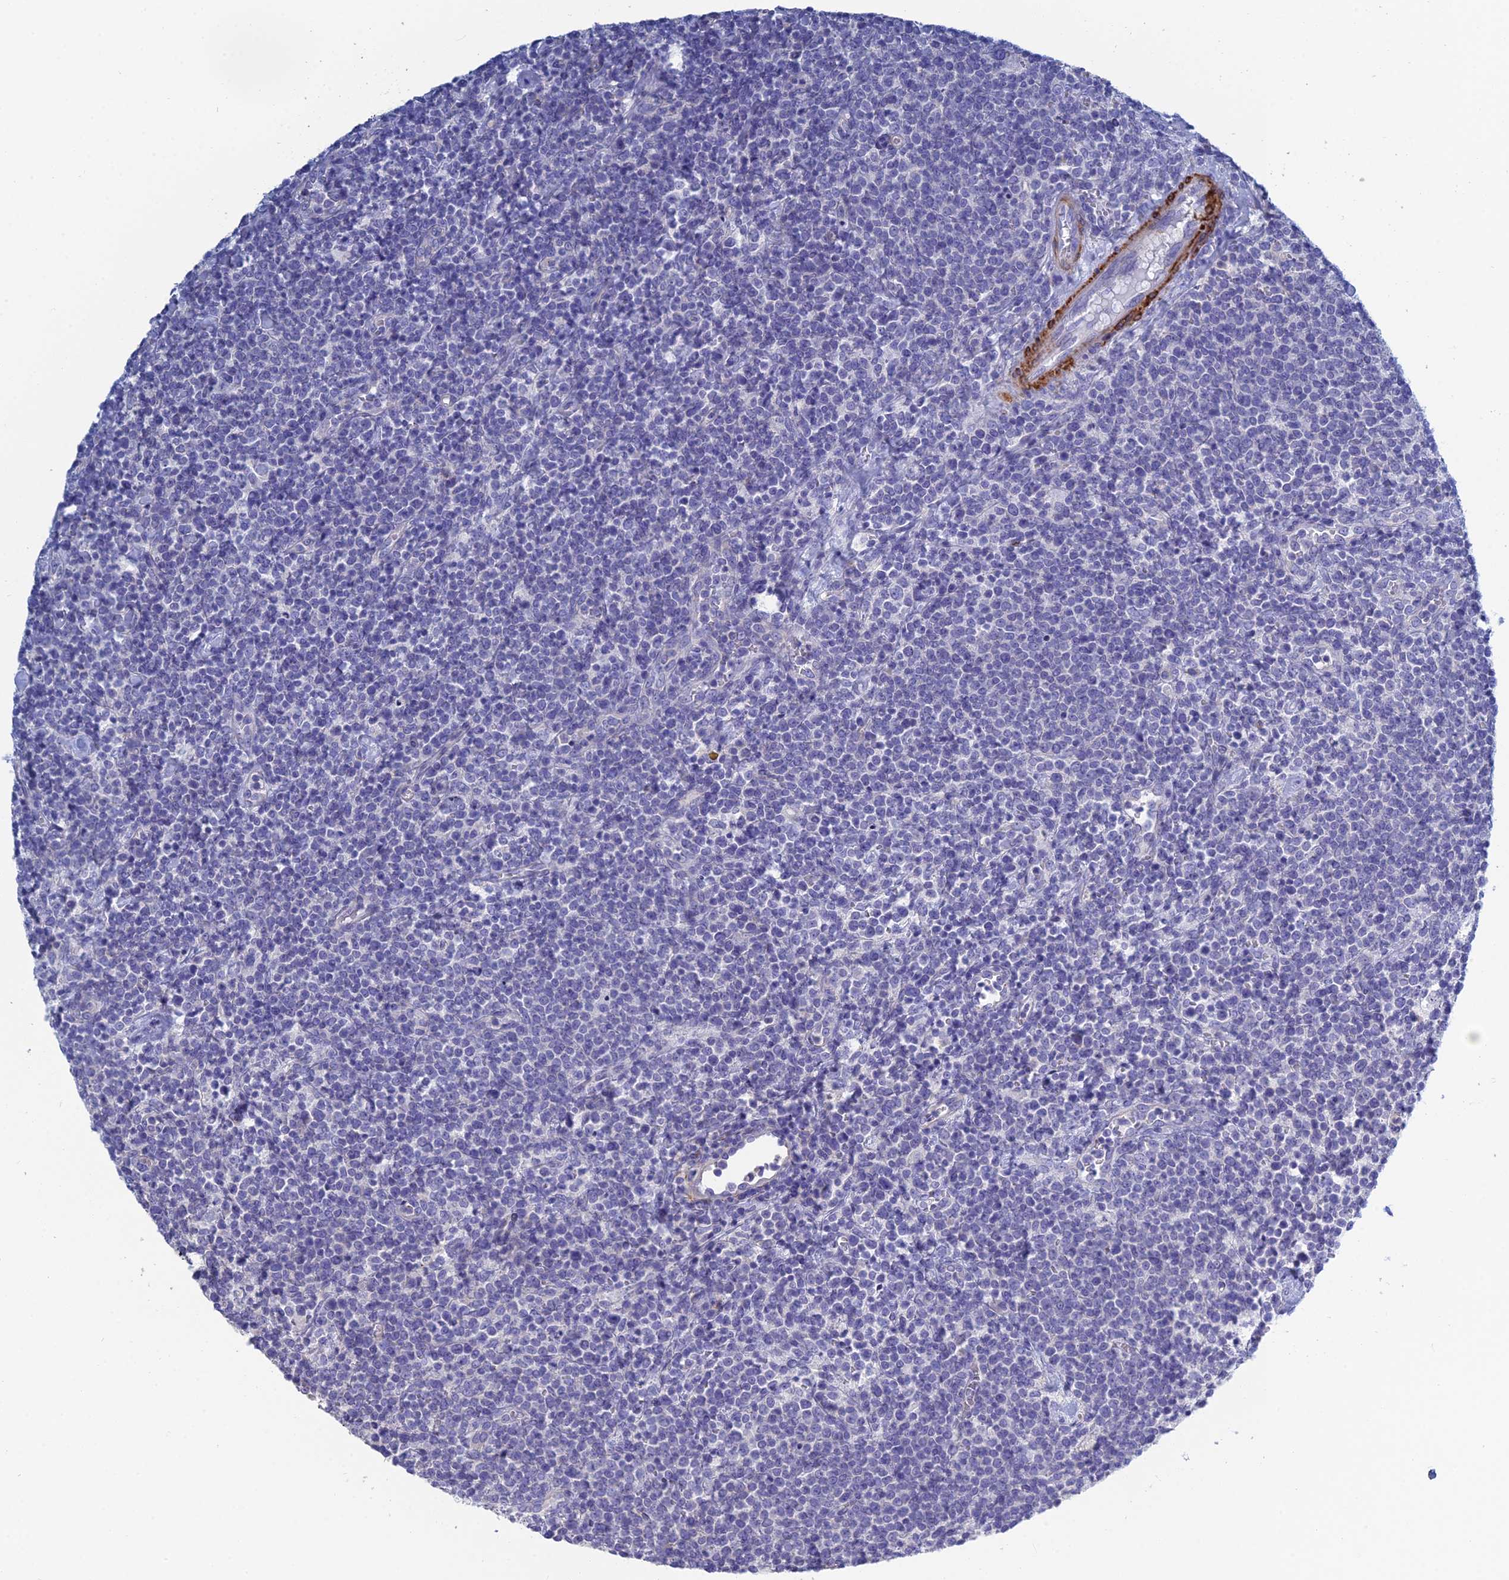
{"staining": {"intensity": "negative", "quantity": "none", "location": "none"}, "tissue": "lymphoma", "cell_type": "Tumor cells", "image_type": "cancer", "snomed": [{"axis": "morphology", "description": "Malignant lymphoma, non-Hodgkin's type, High grade"}, {"axis": "topography", "description": "Lymph node"}], "caption": "DAB (3,3'-diaminobenzidine) immunohistochemical staining of human lymphoma exhibits no significant expression in tumor cells.", "gene": "PCDHA8", "patient": {"sex": "male", "age": 61}}